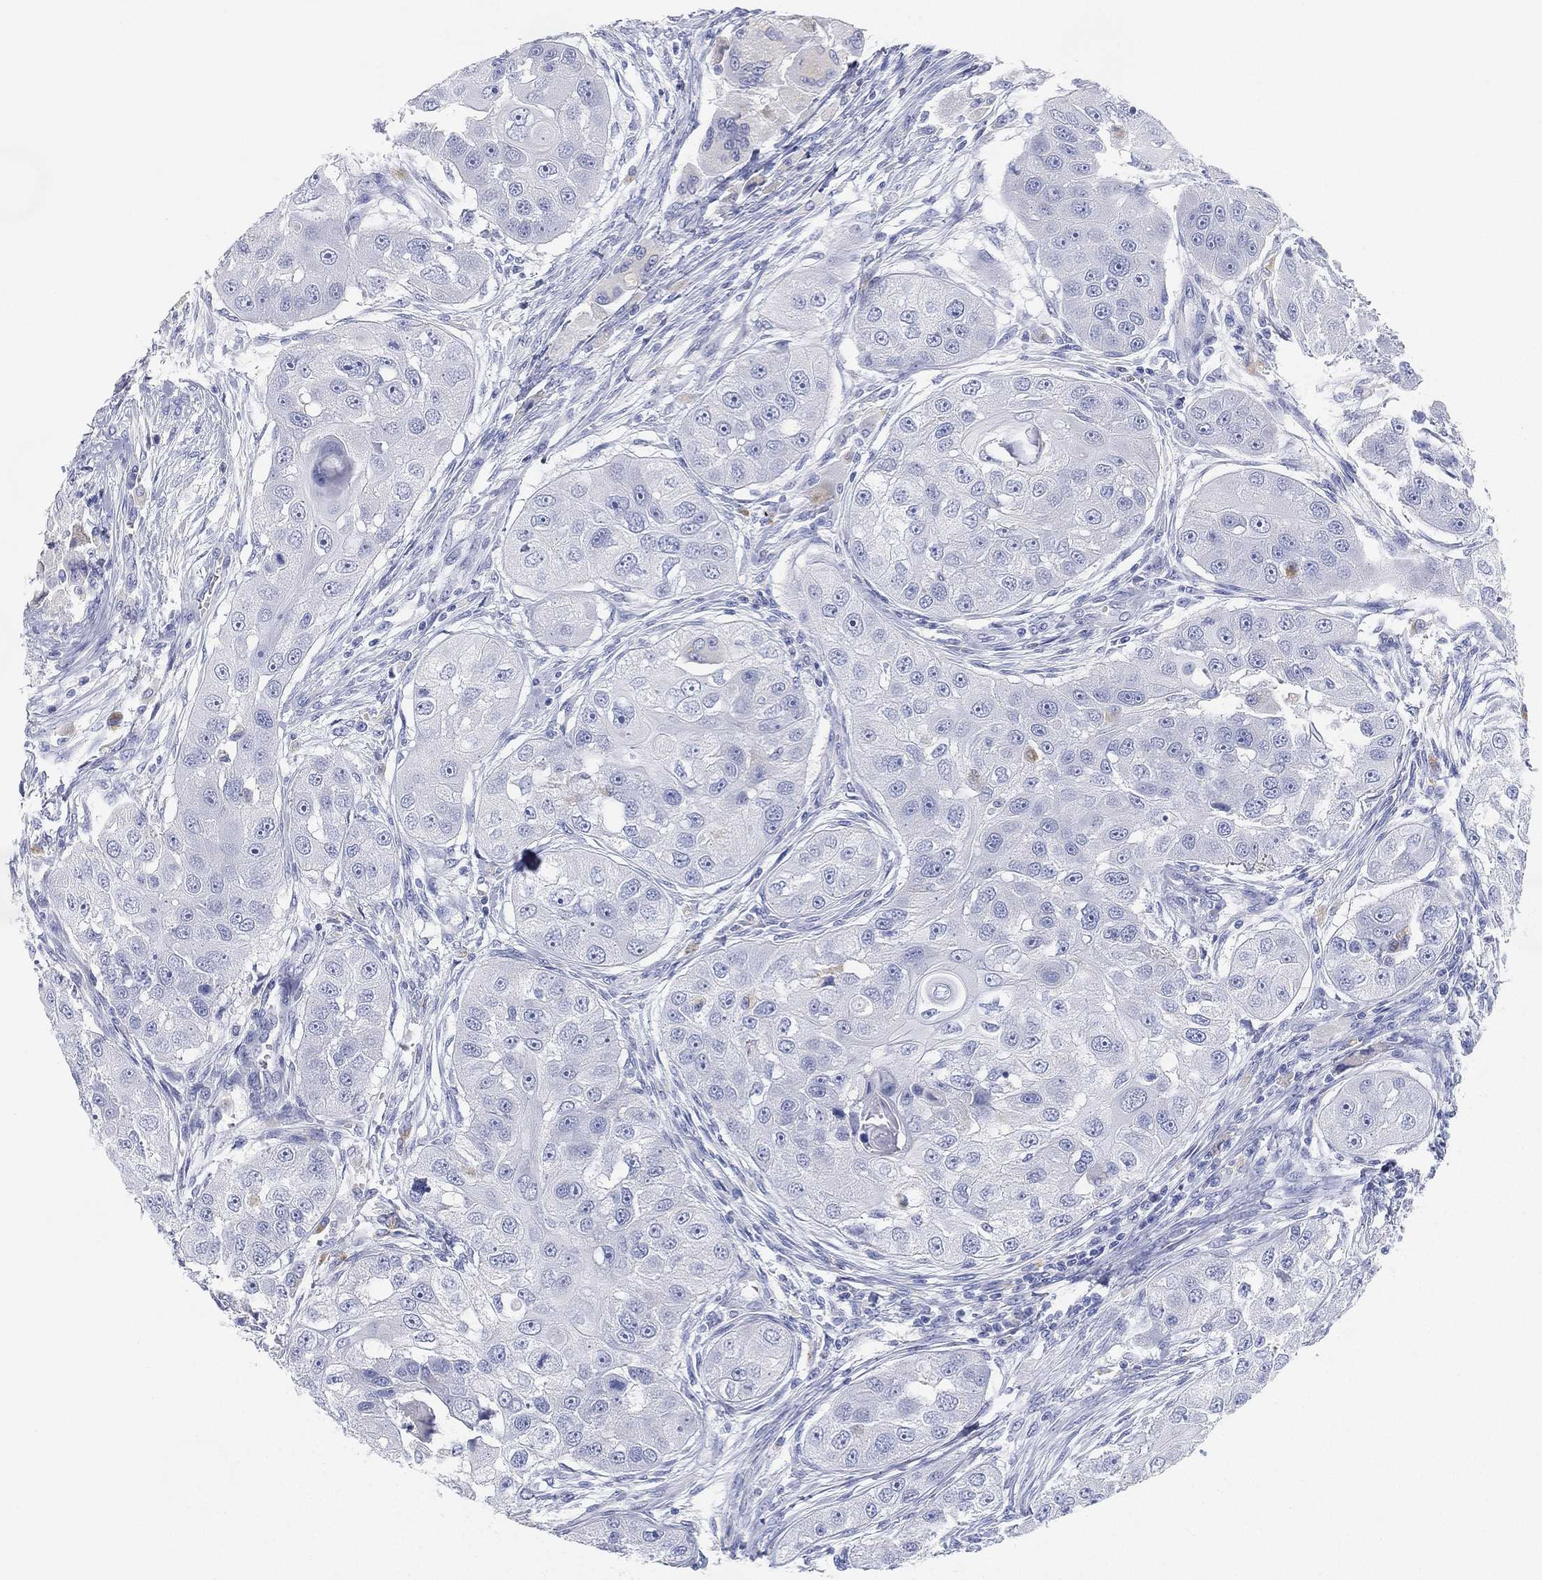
{"staining": {"intensity": "negative", "quantity": "none", "location": "none"}, "tissue": "head and neck cancer", "cell_type": "Tumor cells", "image_type": "cancer", "snomed": [{"axis": "morphology", "description": "Squamous cell carcinoma, NOS"}, {"axis": "topography", "description": "Head-Neck"}], "caption": "The immunohistochemistry histopathology image has no significant staining in tumor cells of head and neck squamous cell carcinoma tissue. (DAB immunohistochemistry with hematoxylin counter stain).", "gene": "GPR61", "patient": {"sex": "male", "age": 51}}